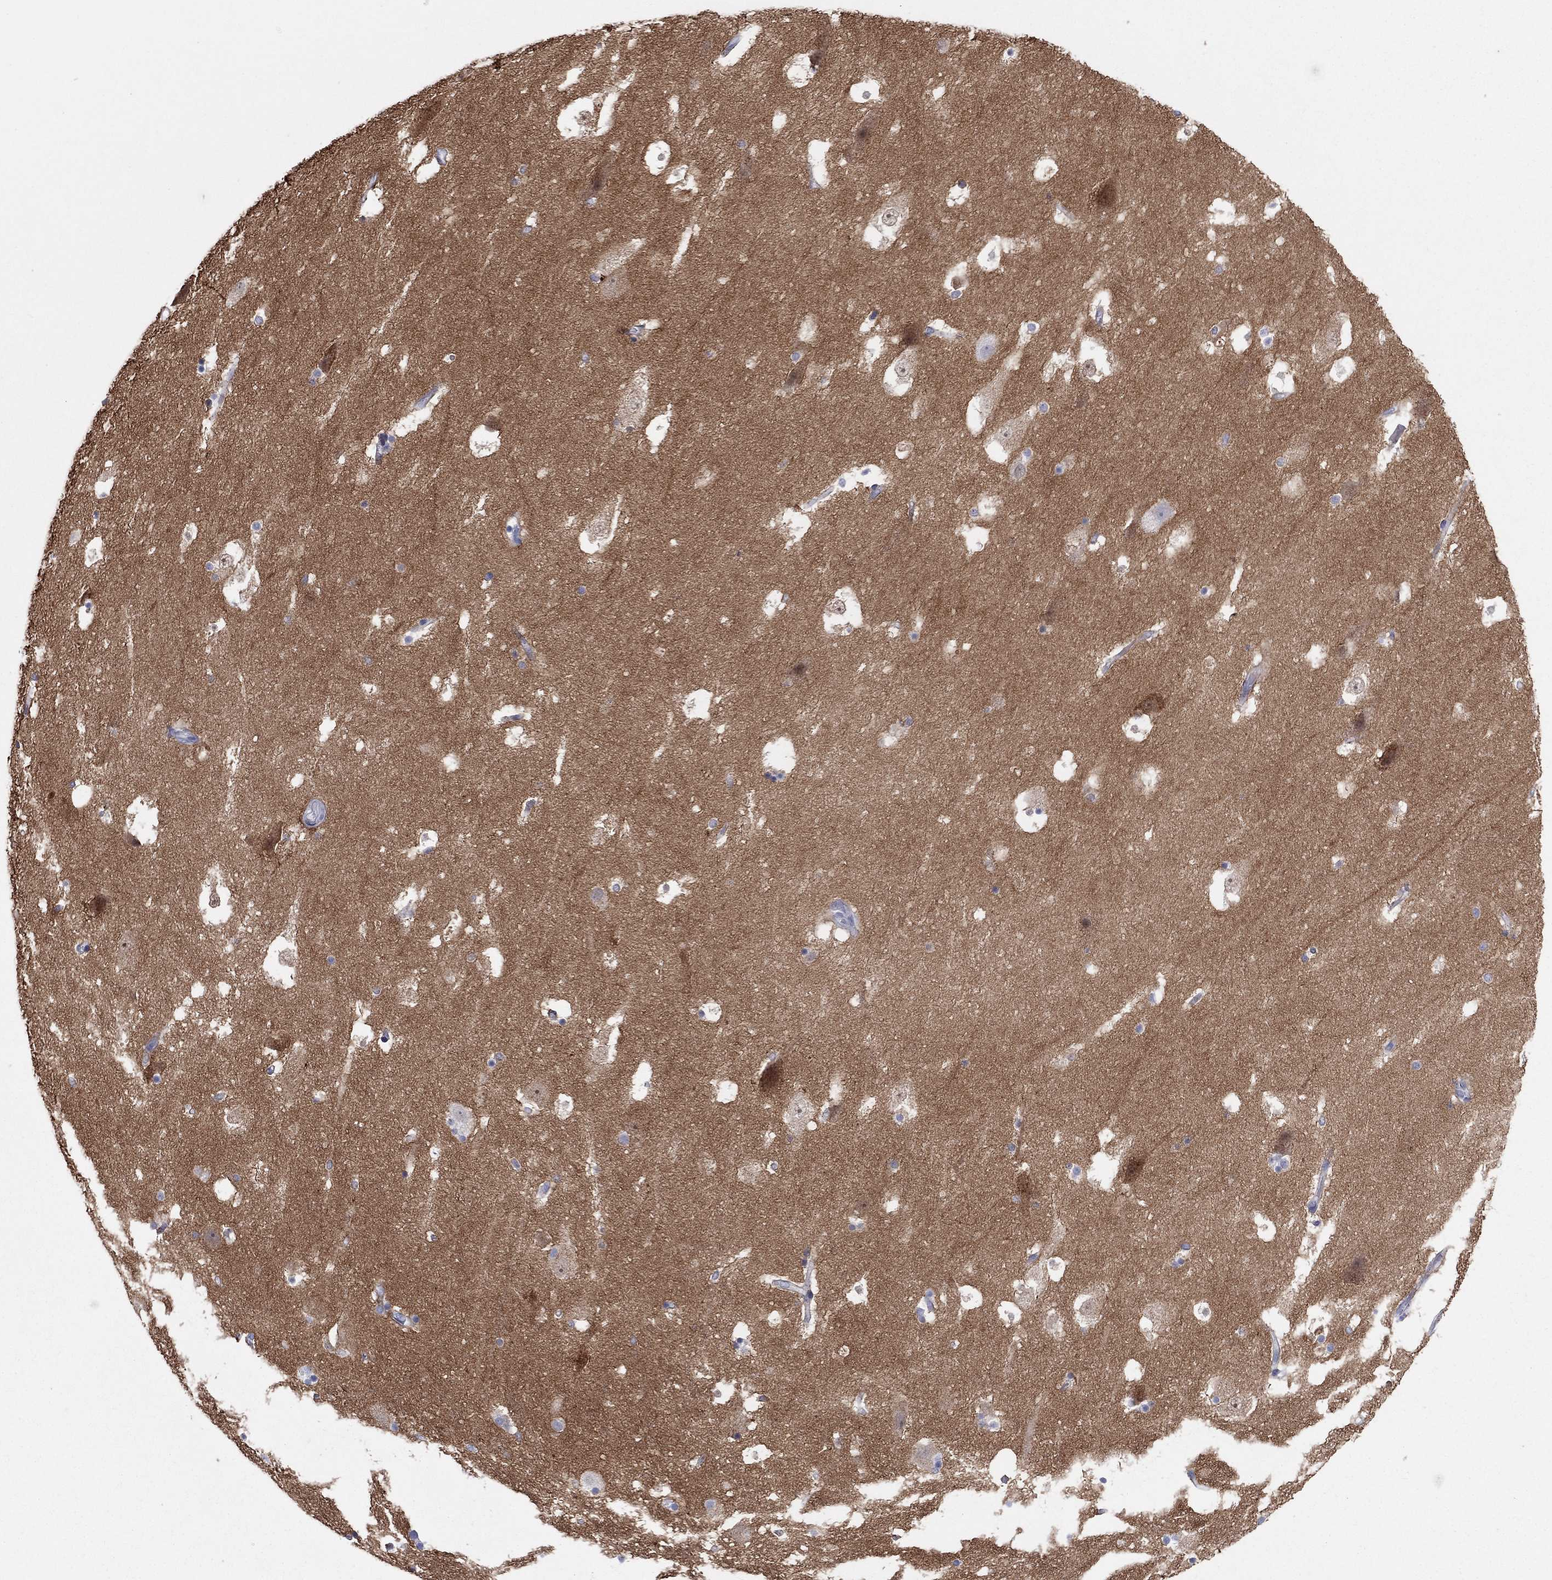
{"staining": {"intensity": "negative", "quantity": "none", "location": "none"}, "tissue": "hippocampus", "cell_type": "Glial cells", "image_type": "normal", "snomed": [{"axis": "morphology", "description": "Normal tissue, NOS"}, {"axis": "topography", "description": "Hippocampus"}], "caption": "High magnification brightfield microscopy of normal hippocampus stained with DAB (3,3'-diaminobenzidine) (brown) and counterstained with hematoxylin (blue): glial cells show no significant staining. Brightfield microscopy of IHC stained with DAB (3,3'-diaminobenzidine) (brown) and hematoxylin (blue), captured at high magnification.", "gene": "CPNE6", "patient": {"sex": "male", "age": 51}}